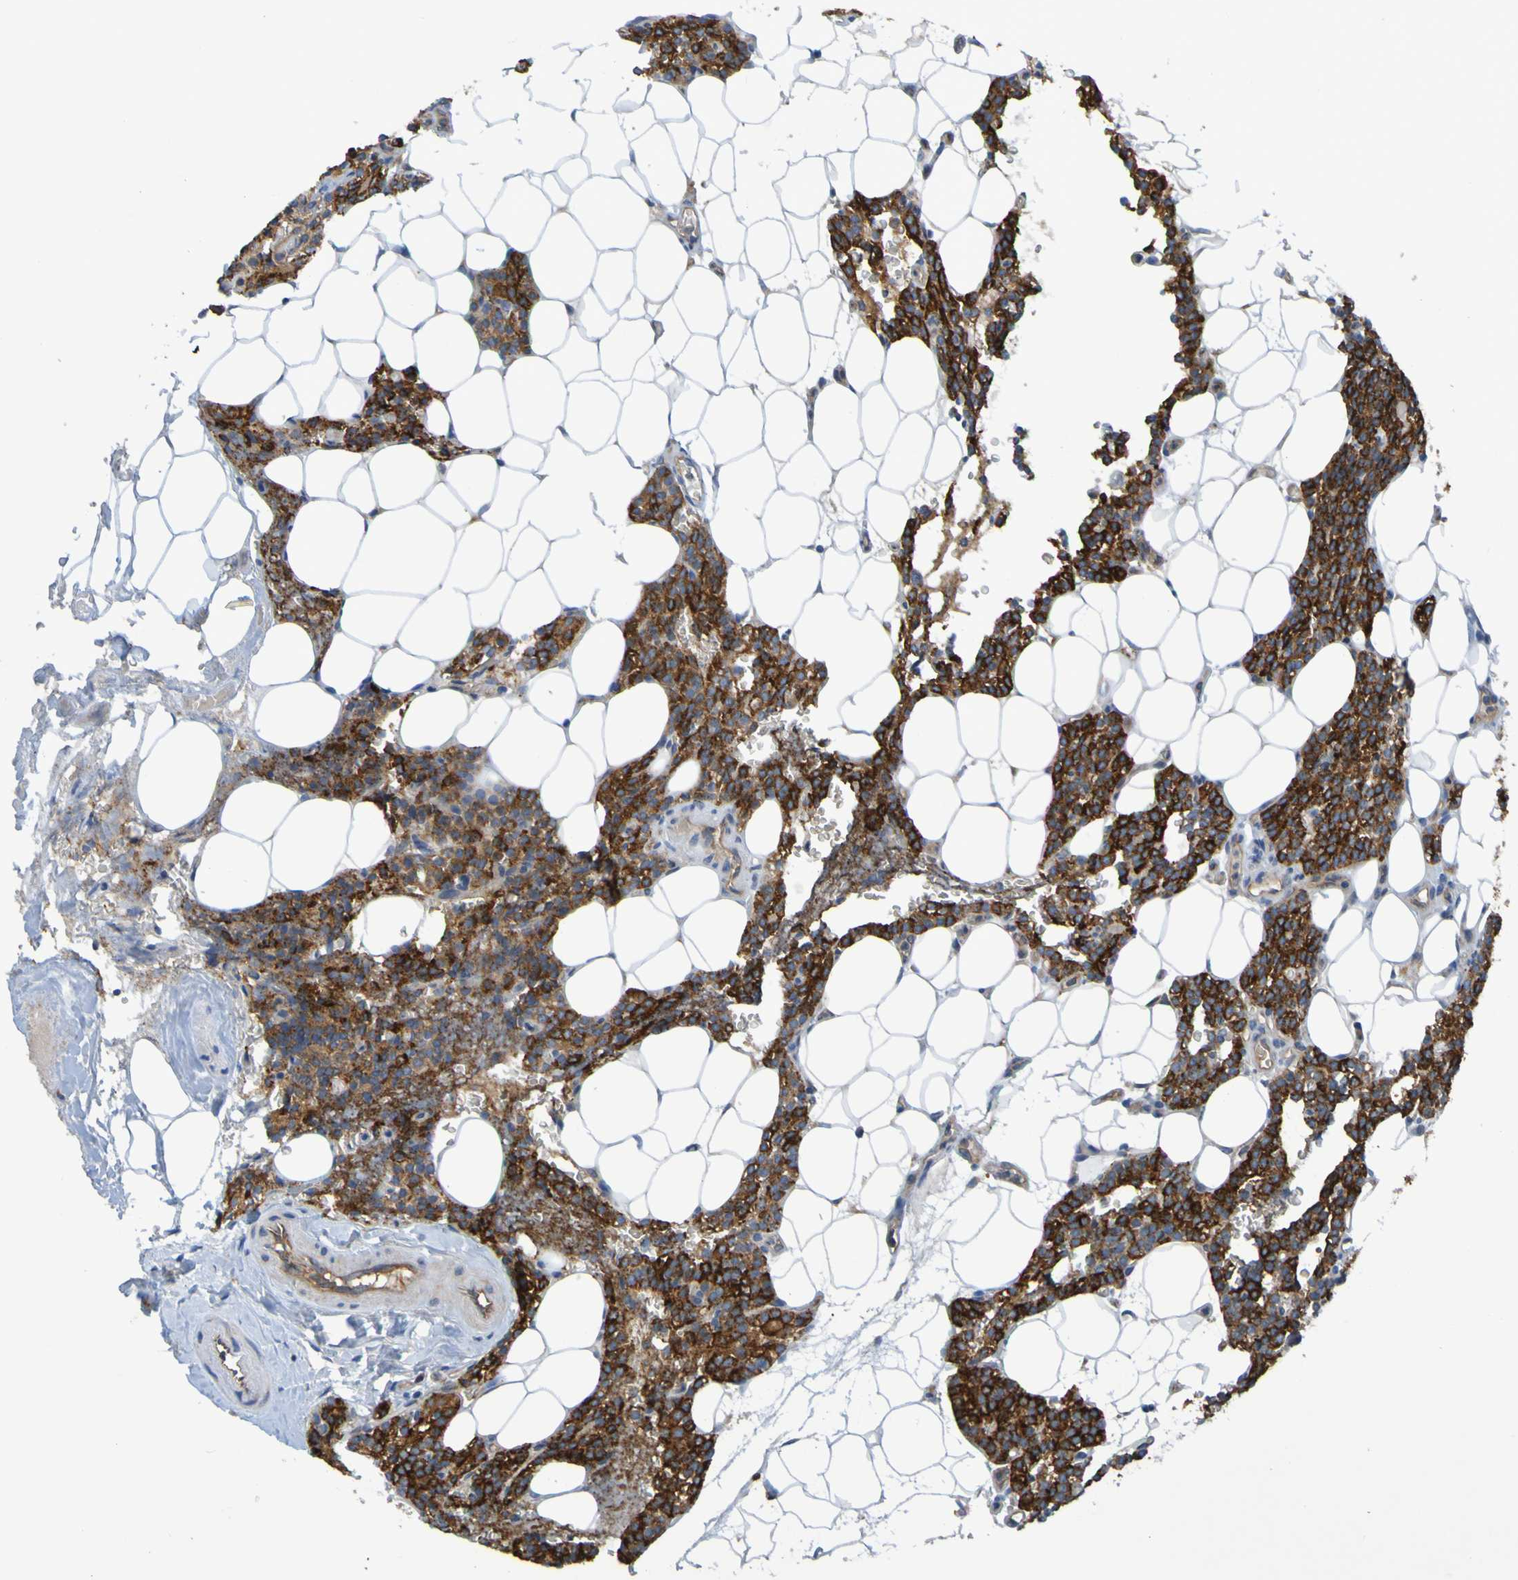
{"staining": {"intensity": "strong", "quantity": ">75%", "location": "cytoplasmic/membranous"}, "tissue": "parathyroid gland", "cell_type": "Glandular cells", "image_type": "normal", "snomed": [{"axis": "morphology", "description": "Normal tissue, NOS"}, {"axis": "morphology", "description": "Adenoma, NOS"}, {"axis": "topography", "description": "Parathyroid gland"}], "caption": "Immunohistochemical staining of benign human parathyroid gland displays high levels of strong cytoplasmic/membranous staining in approximately >75% of glandular cells. Using DAB (brown) and hematoxylin (blue) stains, captured at high magnification using brightfield microscopy.", "gene": "DNAJC4", "patient": {"sex": "female", "age": 51}}